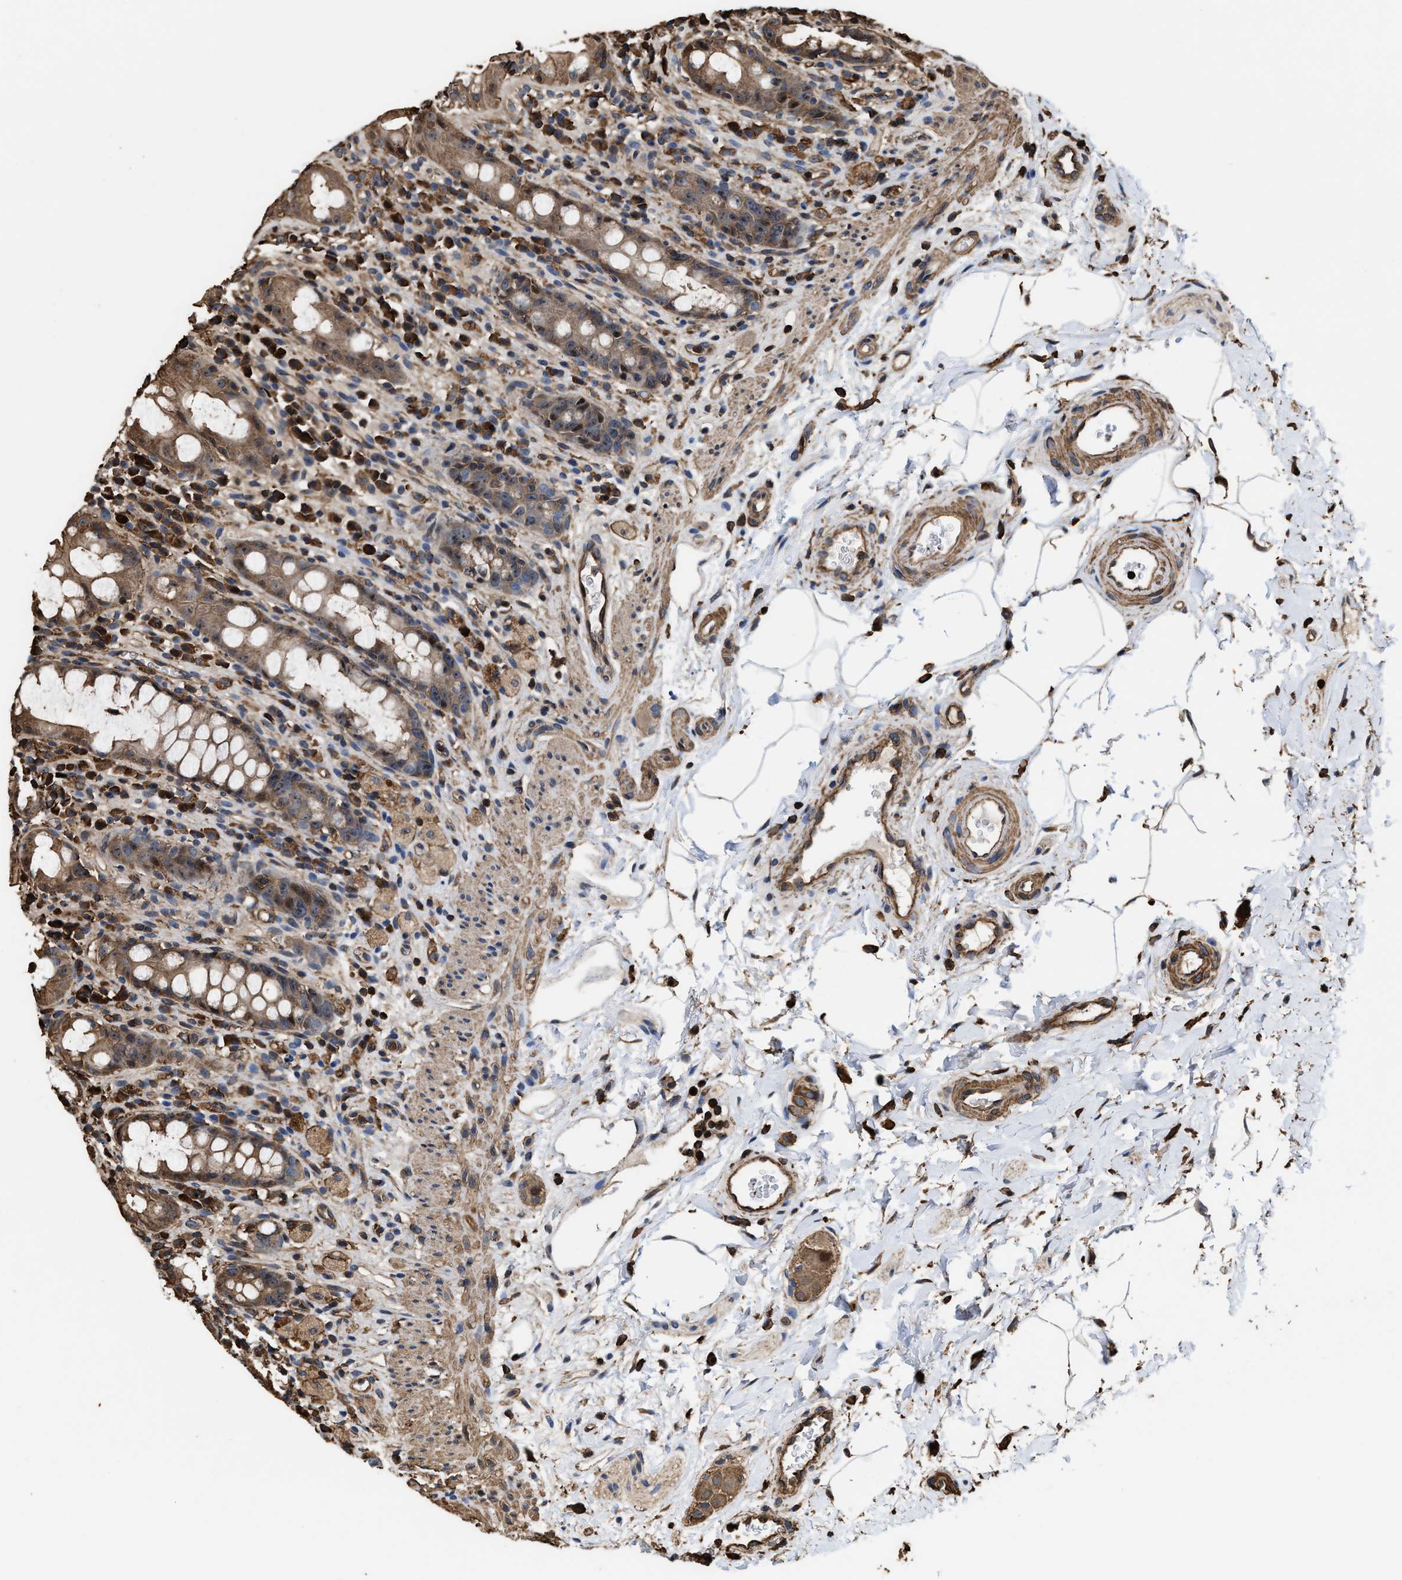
{"staining": {"intensity": "moderate", "quantity": ">75%", "location": "cytoplasmic/membranous"}, "tissue": "rectum", "cell_type": "Glandular cells", "image_type": "normal", "snomed": [{"axis": "morphology", "description": "Normal tissue, NOS"}, {"axis": "topography", "description": "Rectum"}], "caption": "A histopathology image showing moderate cytoplasmic/membranous expression in about >75% of glandular cells in normal rectum, as visualized by brown immunohistochemical staining.", "gene": "KBTBD2", "patient": {"sex": "male", "age": 44}}